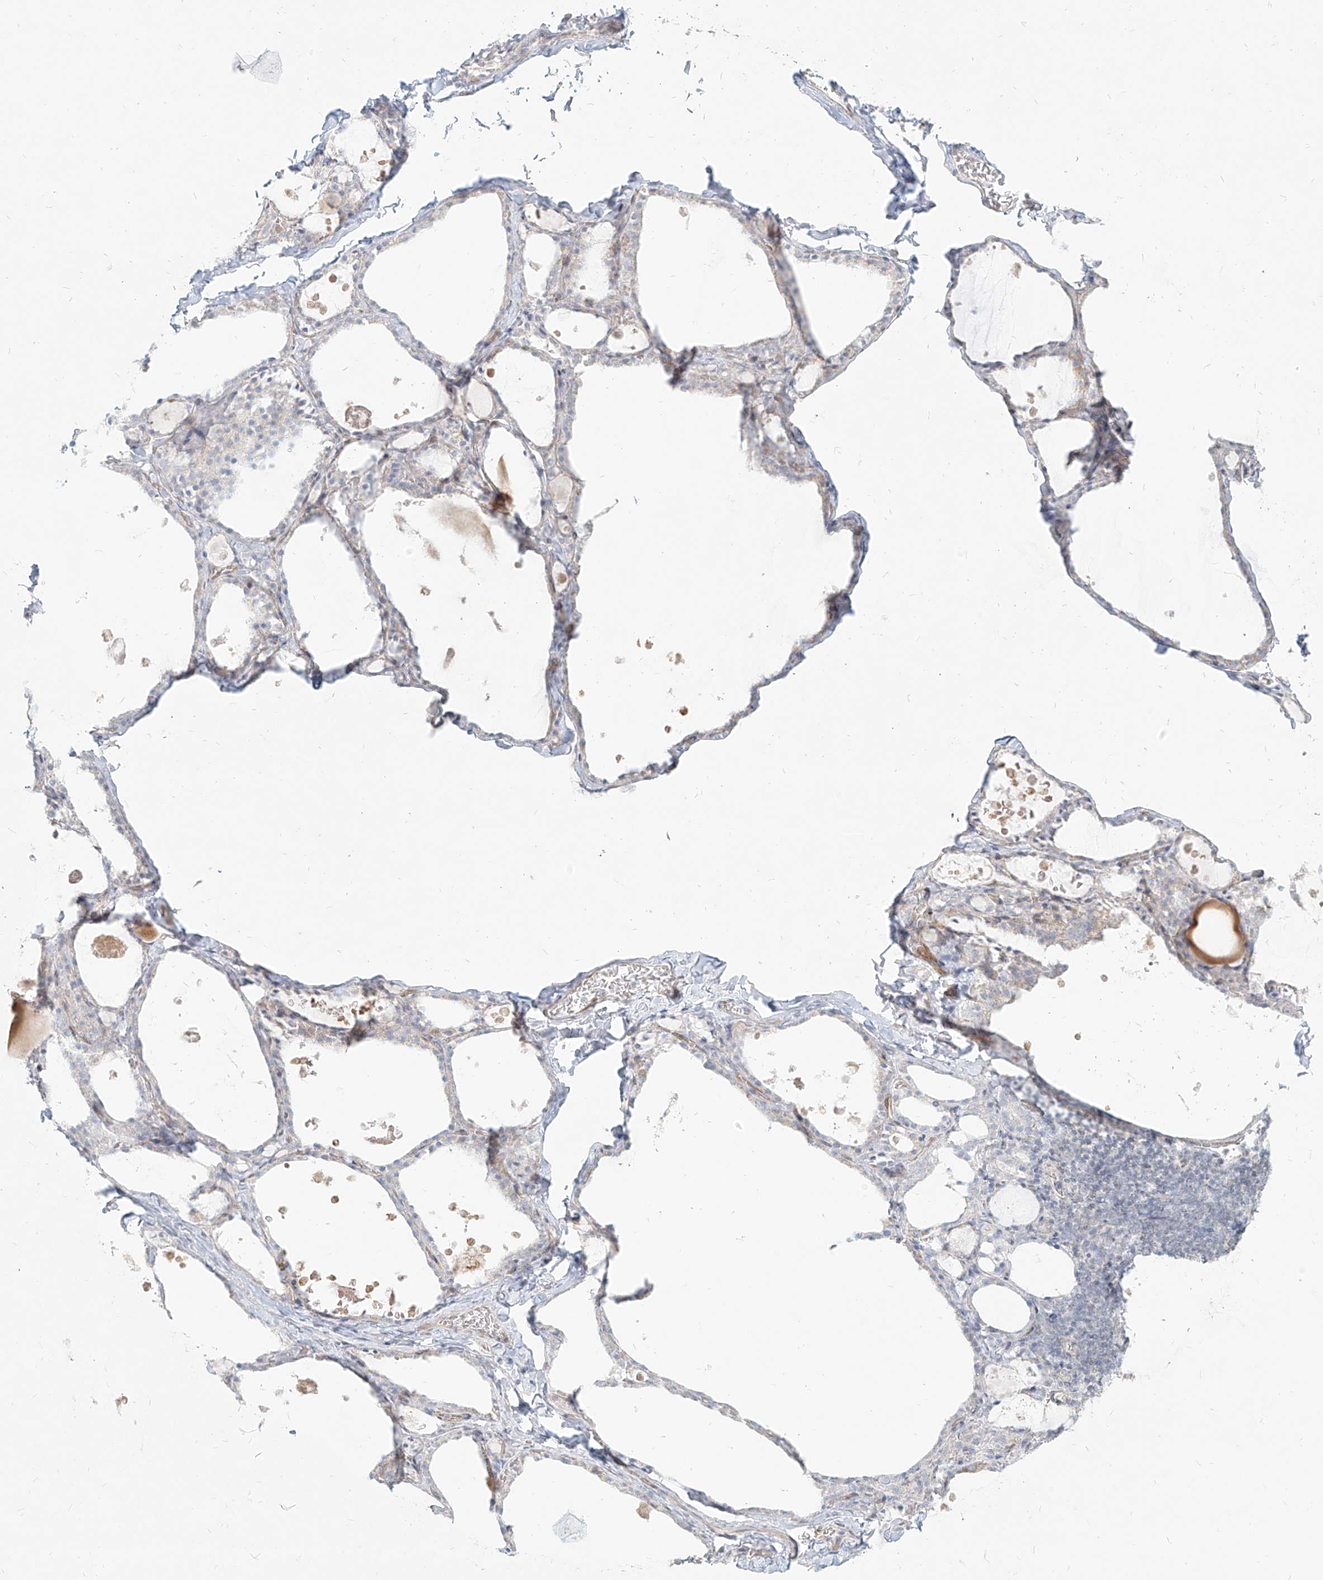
{"staining": {"intensity": "negative", "quantity": "none", "location": "none"}, "tissue": "thyroid gland", "cell_type": "Glandular cells", "image_type": "normal", "snomed": [{"axis": "morphology", "description": "Normal tissue, NOS"}, {"axis": "topography", "description": "Thyroid gland"}], "caption": "Glandular cells show no significant positivity in unremarkable thyroid gland. (IHC, brightfield microscopy, high magnification).", "gene": "ITPKB", "patient": {"sex": "male", "age": 56}}